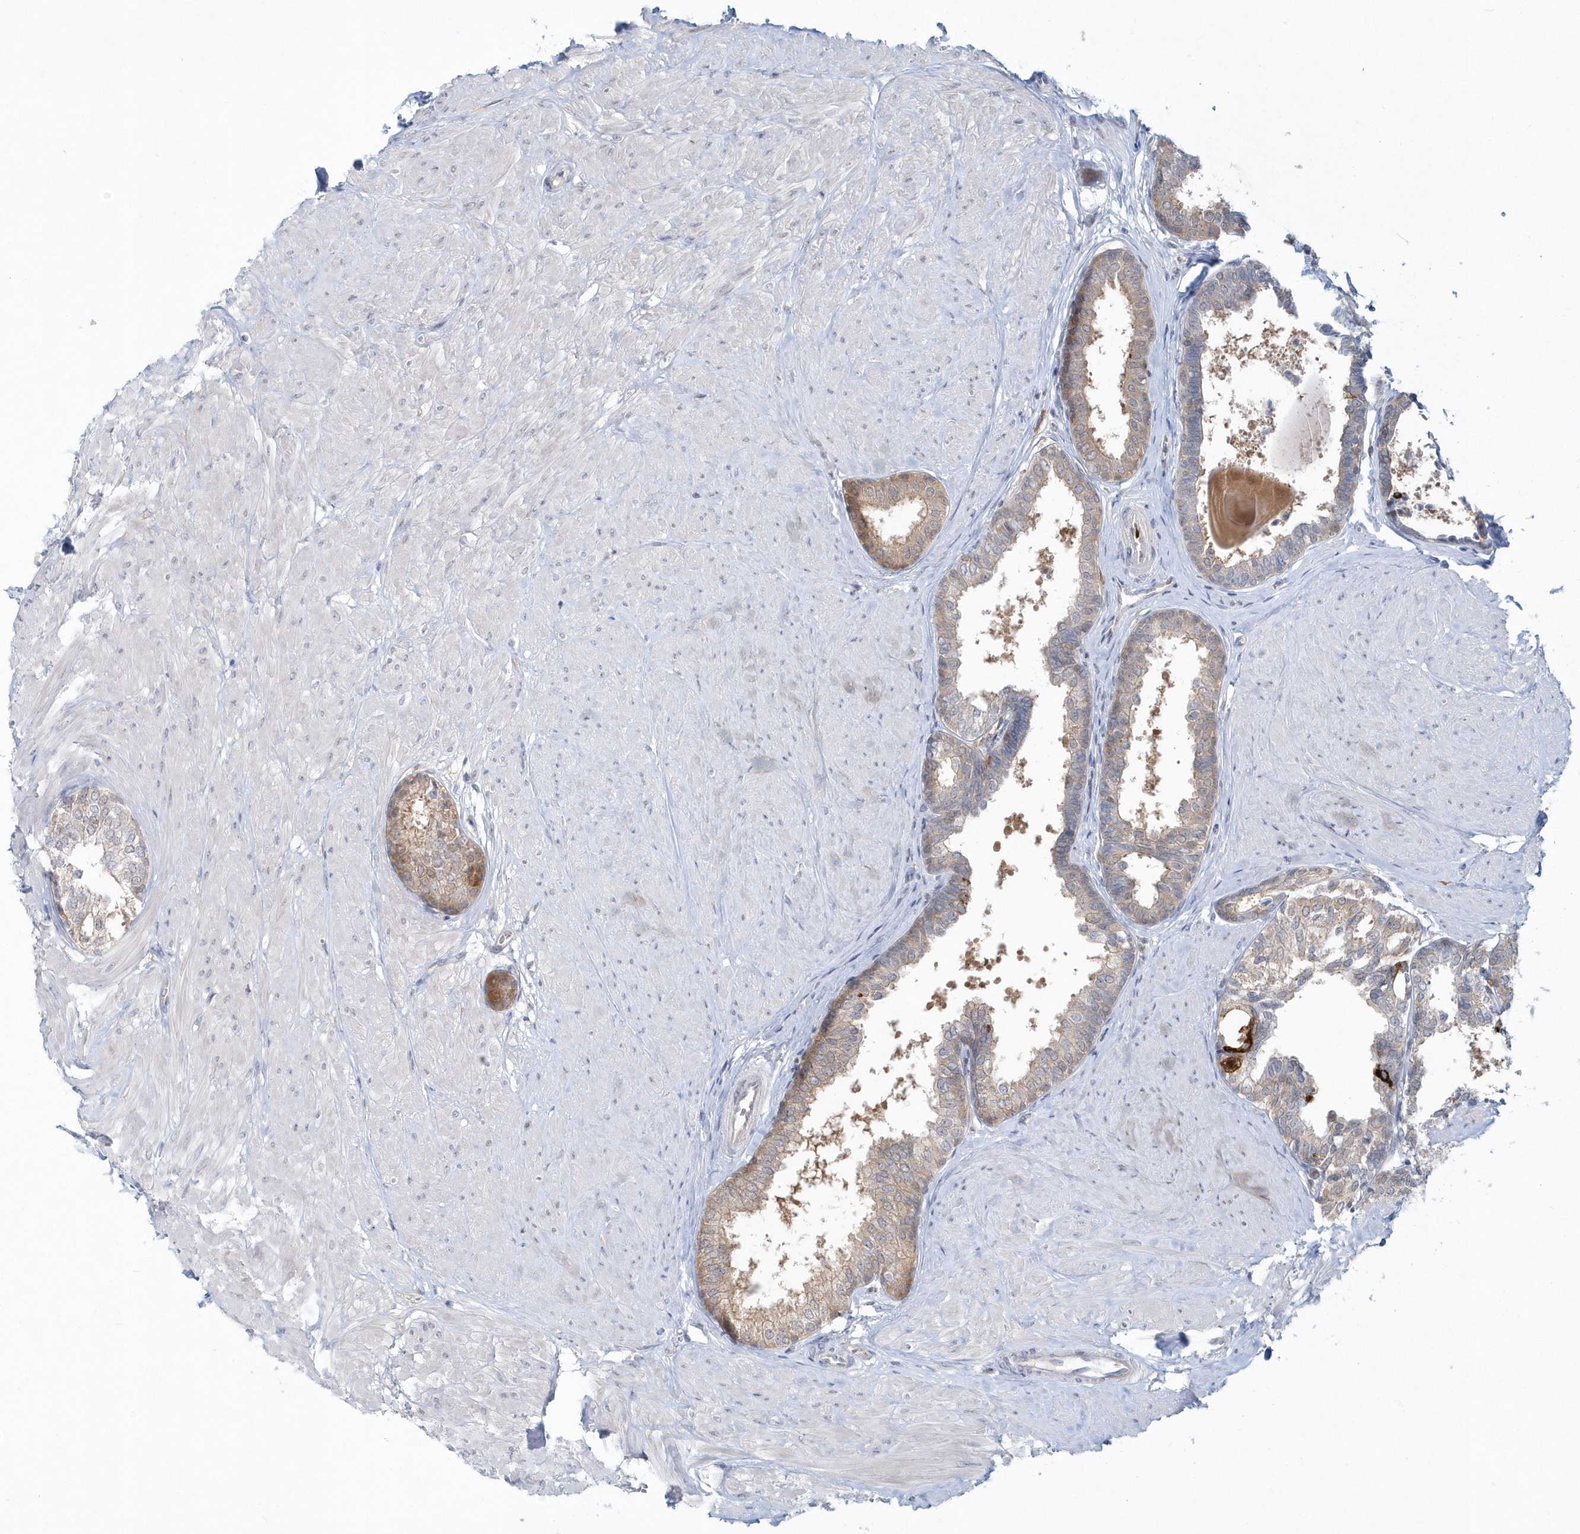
{"staining": {"intensity": "moderate", "quantity": "<25%", "location": "cytoplasmic/membranous"}, "tissue": "prostate", "cell_type": "Glandular cells", "image_type": "normal", "snomed": [{"axis": "morphology", "description": "Normal tissue, NOS"}, {"axis": "topography", "description": "Prostate"}], "caption": "Immunohistochemistry micrograph of benign human prostate stained for a protein (brown), which shows low levels of moderate cytoplasmic/membranous positivity in approximately <25% of glandular cells.", "gene": "RNF7", "patient": {"sex": "male", "age": 48}}